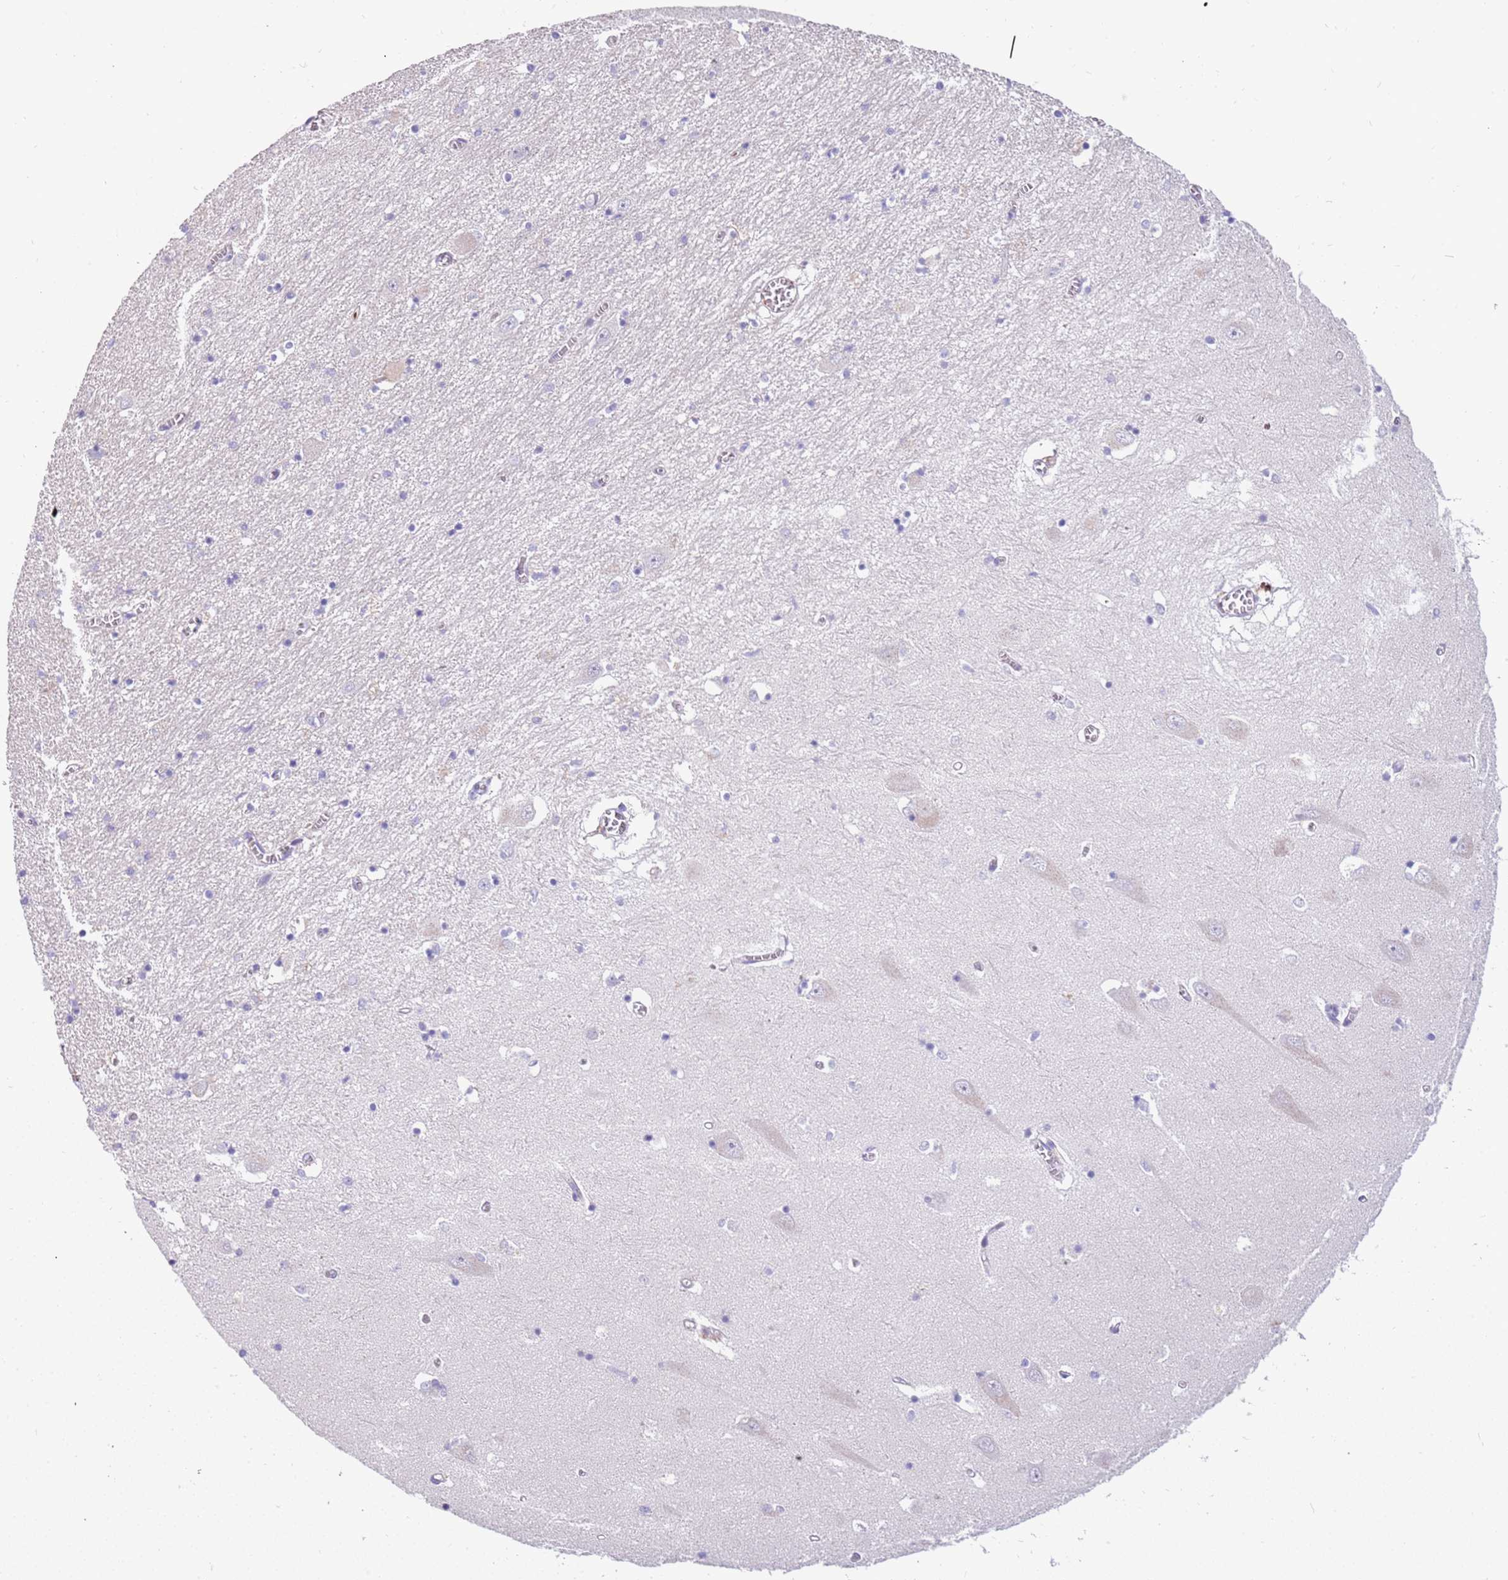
{"staining": {"intensity": "negative", "quantity": "none", "location": "none"}, "tissue": "hippocampus", "cell_type": "Glial cells", "image_type": "normal", "snomed": [{"axis": "morphology", "description": "Normal tissue, NOS"}, {"axis": "topography", "description": "Hippocampus"}], "caption": "DAB (3,3'-diaminobenzidine) immunohistochemical staining of normal human hippocampus displays no significant expression in glial cells. (Brightfield microscopy of DAB immunohistochemistry at high magnification).", "gene": "RHCG", "patient": {"sex": "male", "age": 70}}